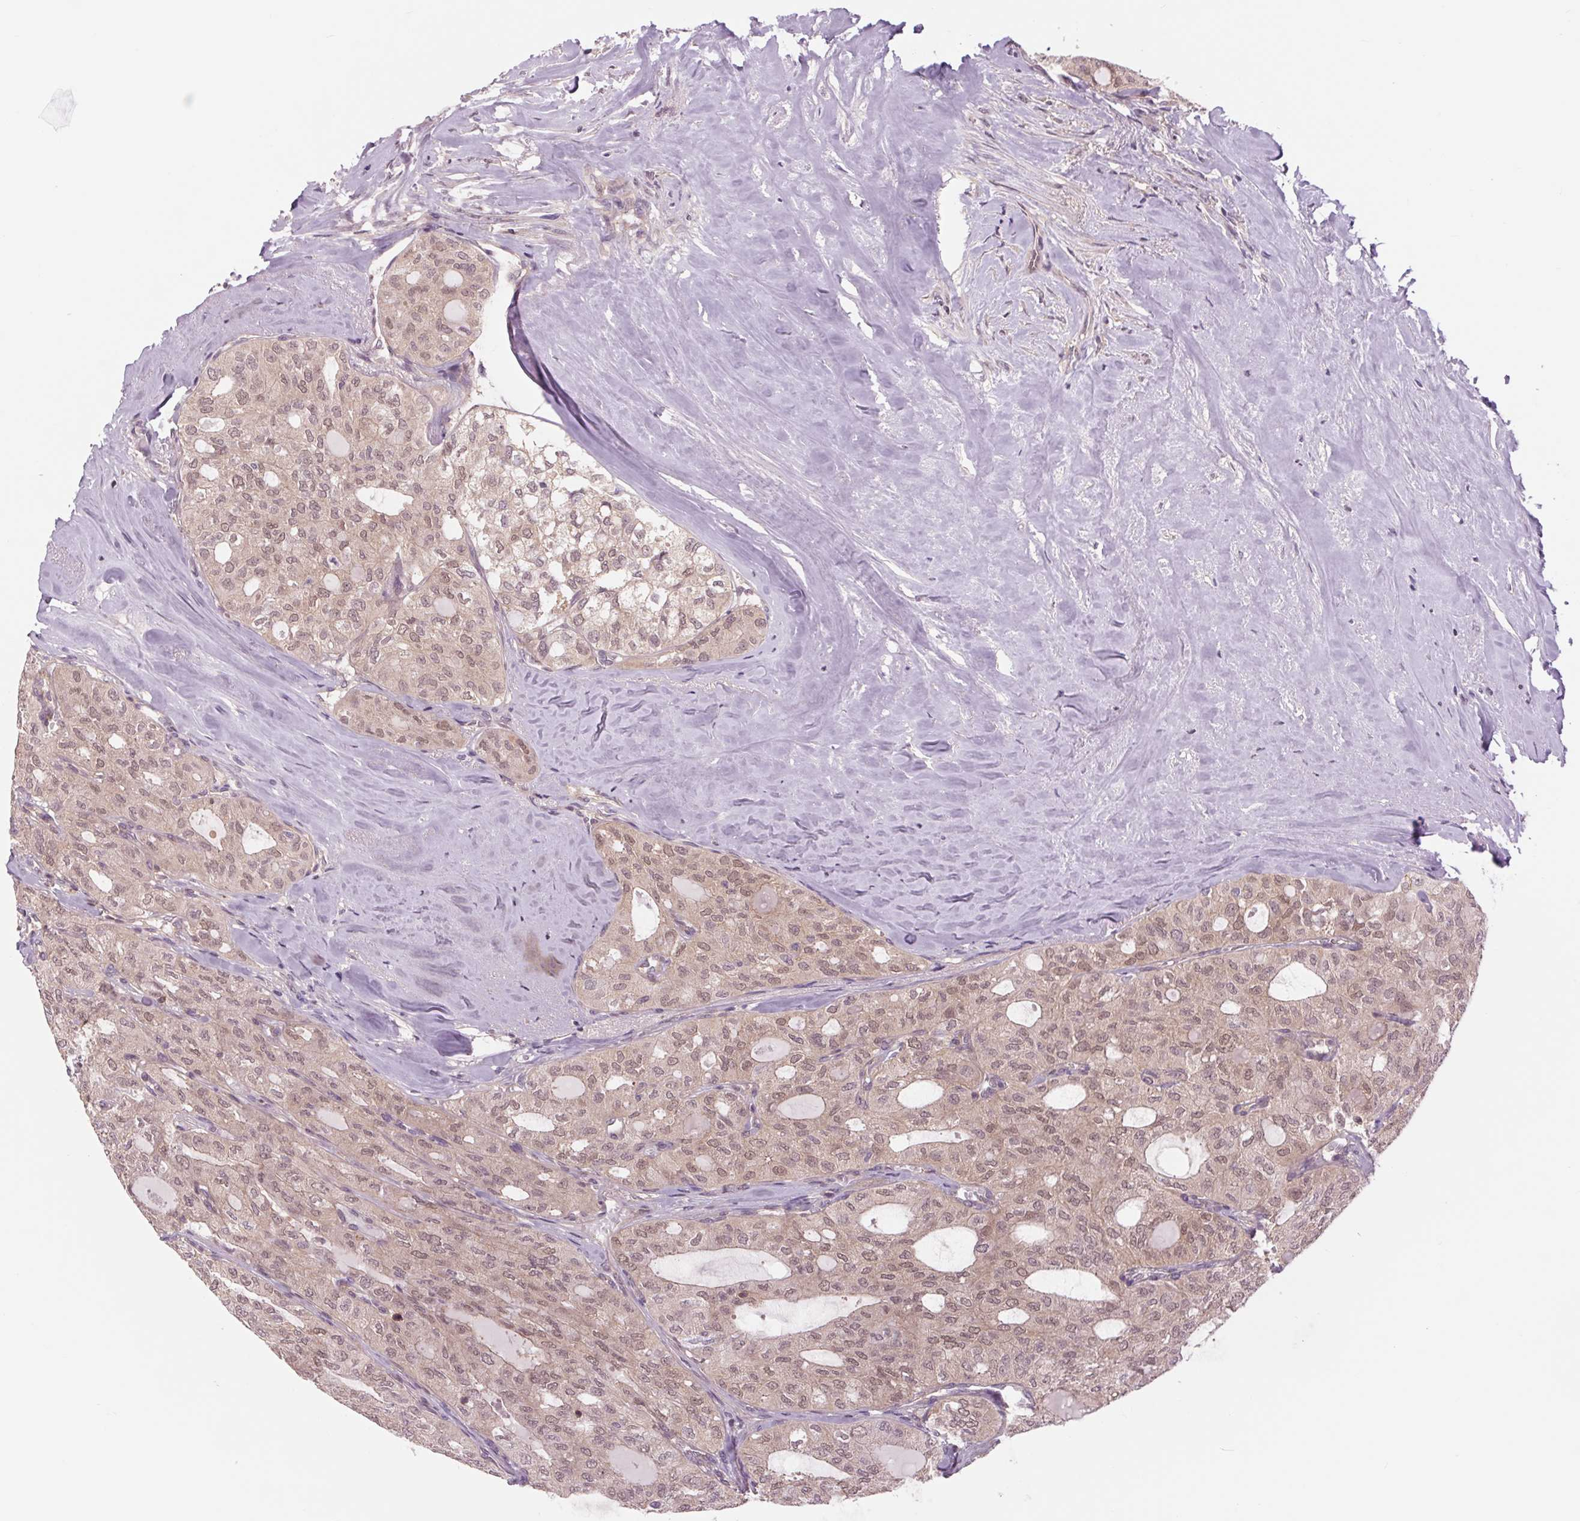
{"staining": {"intensity": "weak", "quantity": ">75%", "location": "cytoplasmic/membranous,nuclear"}, "tissue": "thyroid cancer", "cell_type": "Tumor cells", "image_type": "cancer", "snomed": [{"axis": "morphology", "description": "Follicular adenoma carcinoma, NOS"}, {"axis": "topography", "description": "Thyroid gland"}], "caption": "The photomicrograph displays immunohistochemical staining of thyroid cancer (follicular adenoma carcinoma). There is weak cytoplasmic/membranous and nuclear positivity is appreciated in approximately >75% of tumor cells.", "gene": "SH3RF2", "patient": {"sex": "male", "age": 75}}